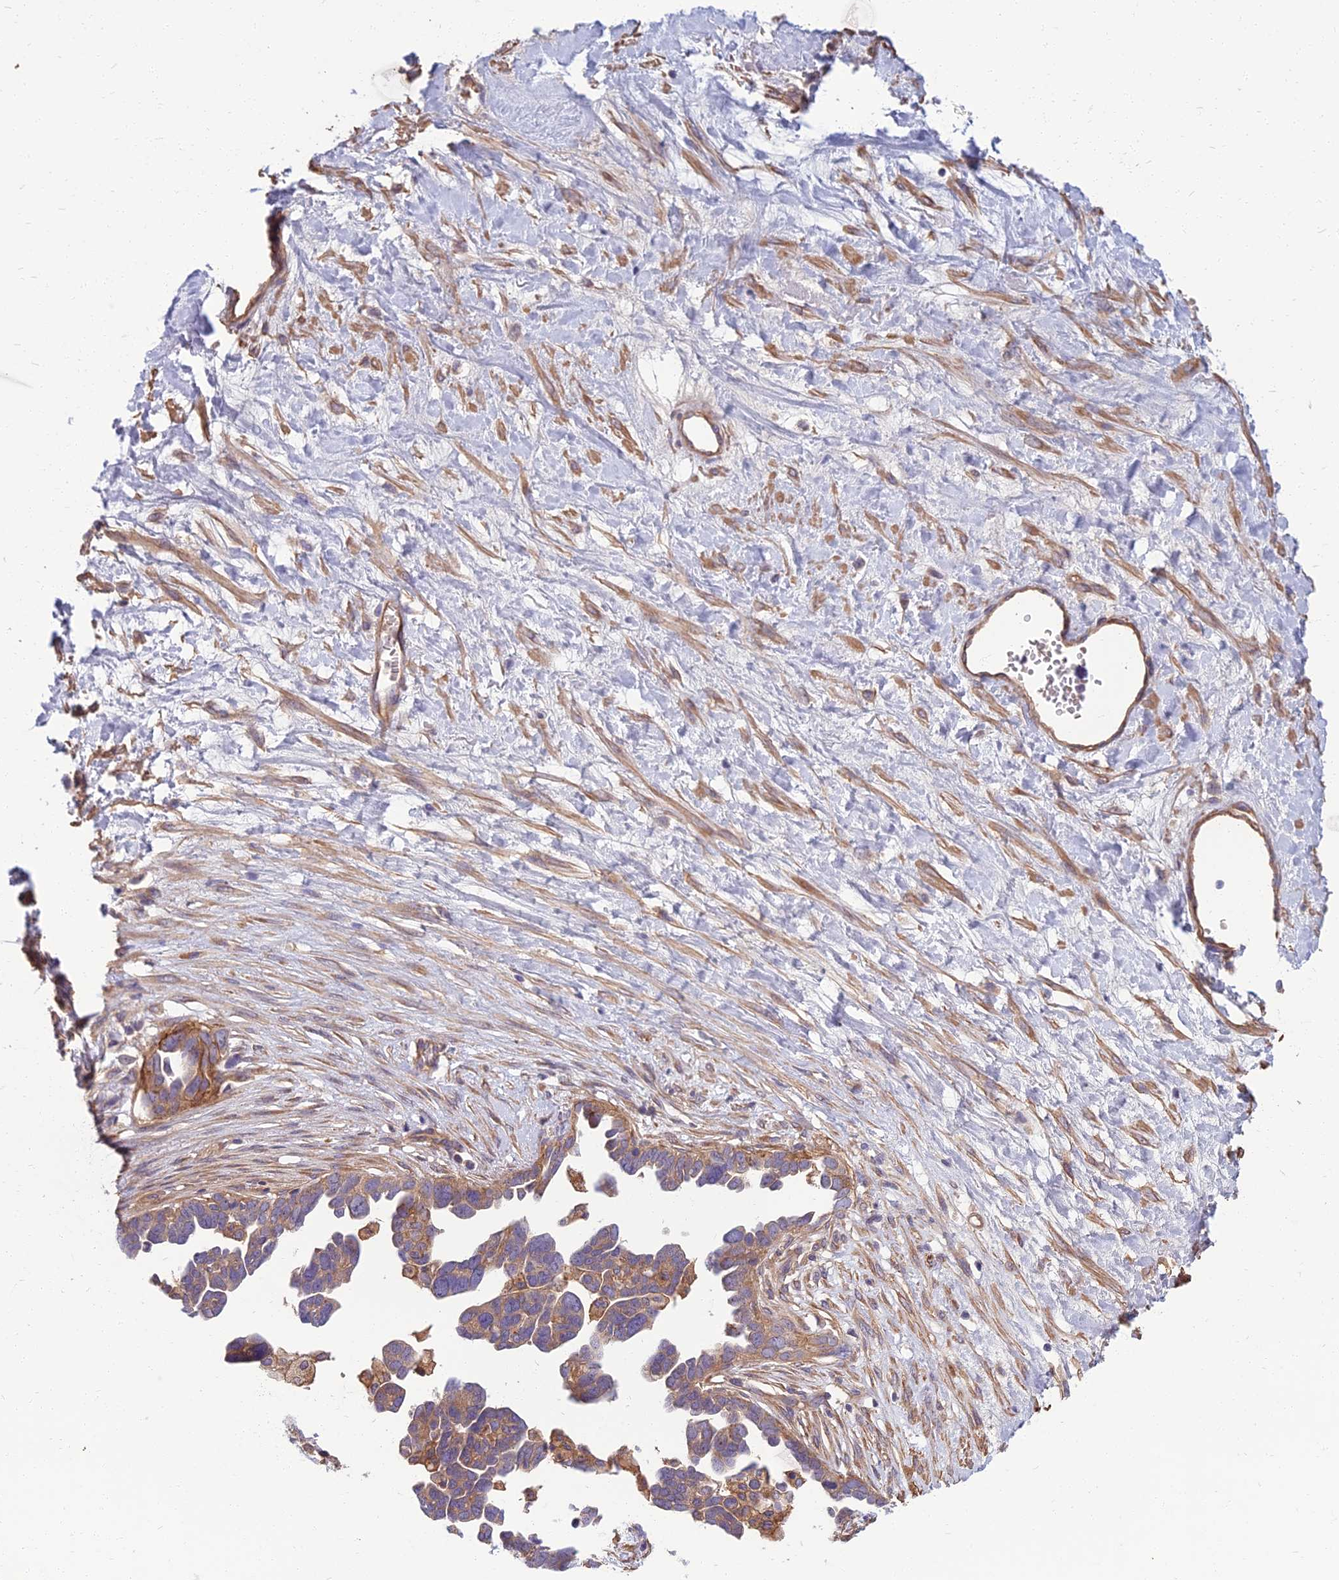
{"staining": {"intensity": "weak", "quantity": "25%-75%", "location": "cytoplasmic/membranous"}, "tissue": "ovarian cancer", "cell_type": "Tumor cells", "image_type": "cancer", "snomed": [{"axis": "morphology", "description": "Cystadenocarcinoma, serous, NOS"}, {"axis": "topography", "description": "Ovary"}], "caption": "Serous cystadenocarcinoma (ovarian) stained with DAB IHC displays low levels of weak cytoplasmic/membranous staining in about 25%-75% of tumor cells. The protein of interest is shown in brown color, while the nuclei are stained blue.", "gene": "WDR24", "patient": {"sex": "female", "age": 54}}